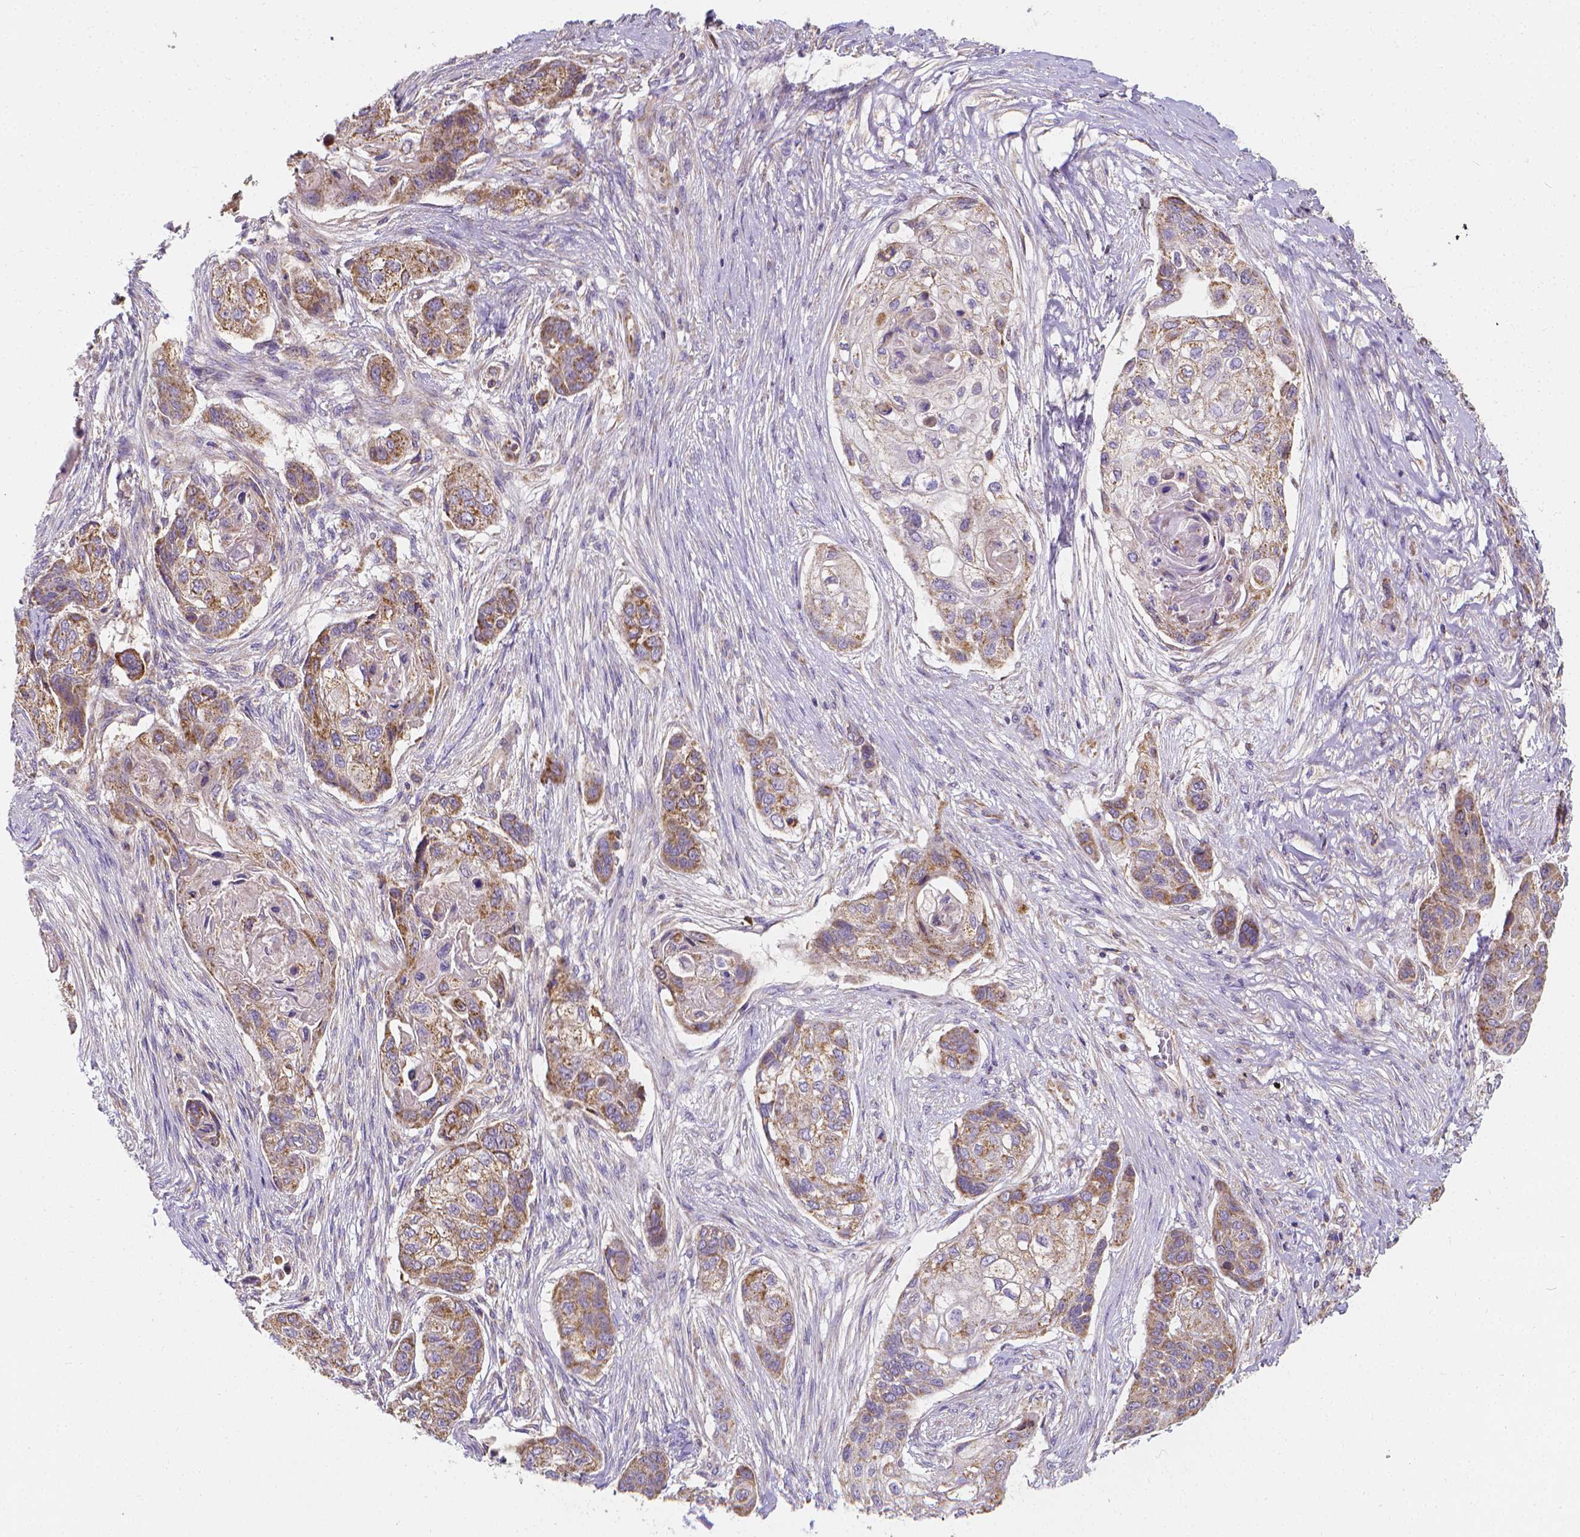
{"staining": {"intensity": "moderate", "quantity": "25%-75%", "location": "cytoplasmic/membranous"}, "tissue": "lung cancer", "cell_type": "Tumor cells", "image_type": "cancer", "snomed": [{"axis": "morphology", "description": "Squamous cell carcinoma, NOS"}, {"axis": "topography", "description": "Lung"}], "caption": "An image showing moderate cytoplasmic/membranous positivity in approximately 25%-75% of tumor cells in squamous cell carcinoma (lung), as visualized by brown immunohistochemical staining.", "gene": "SNCAIP", "patient": {"sex": "male", "age": 69}}